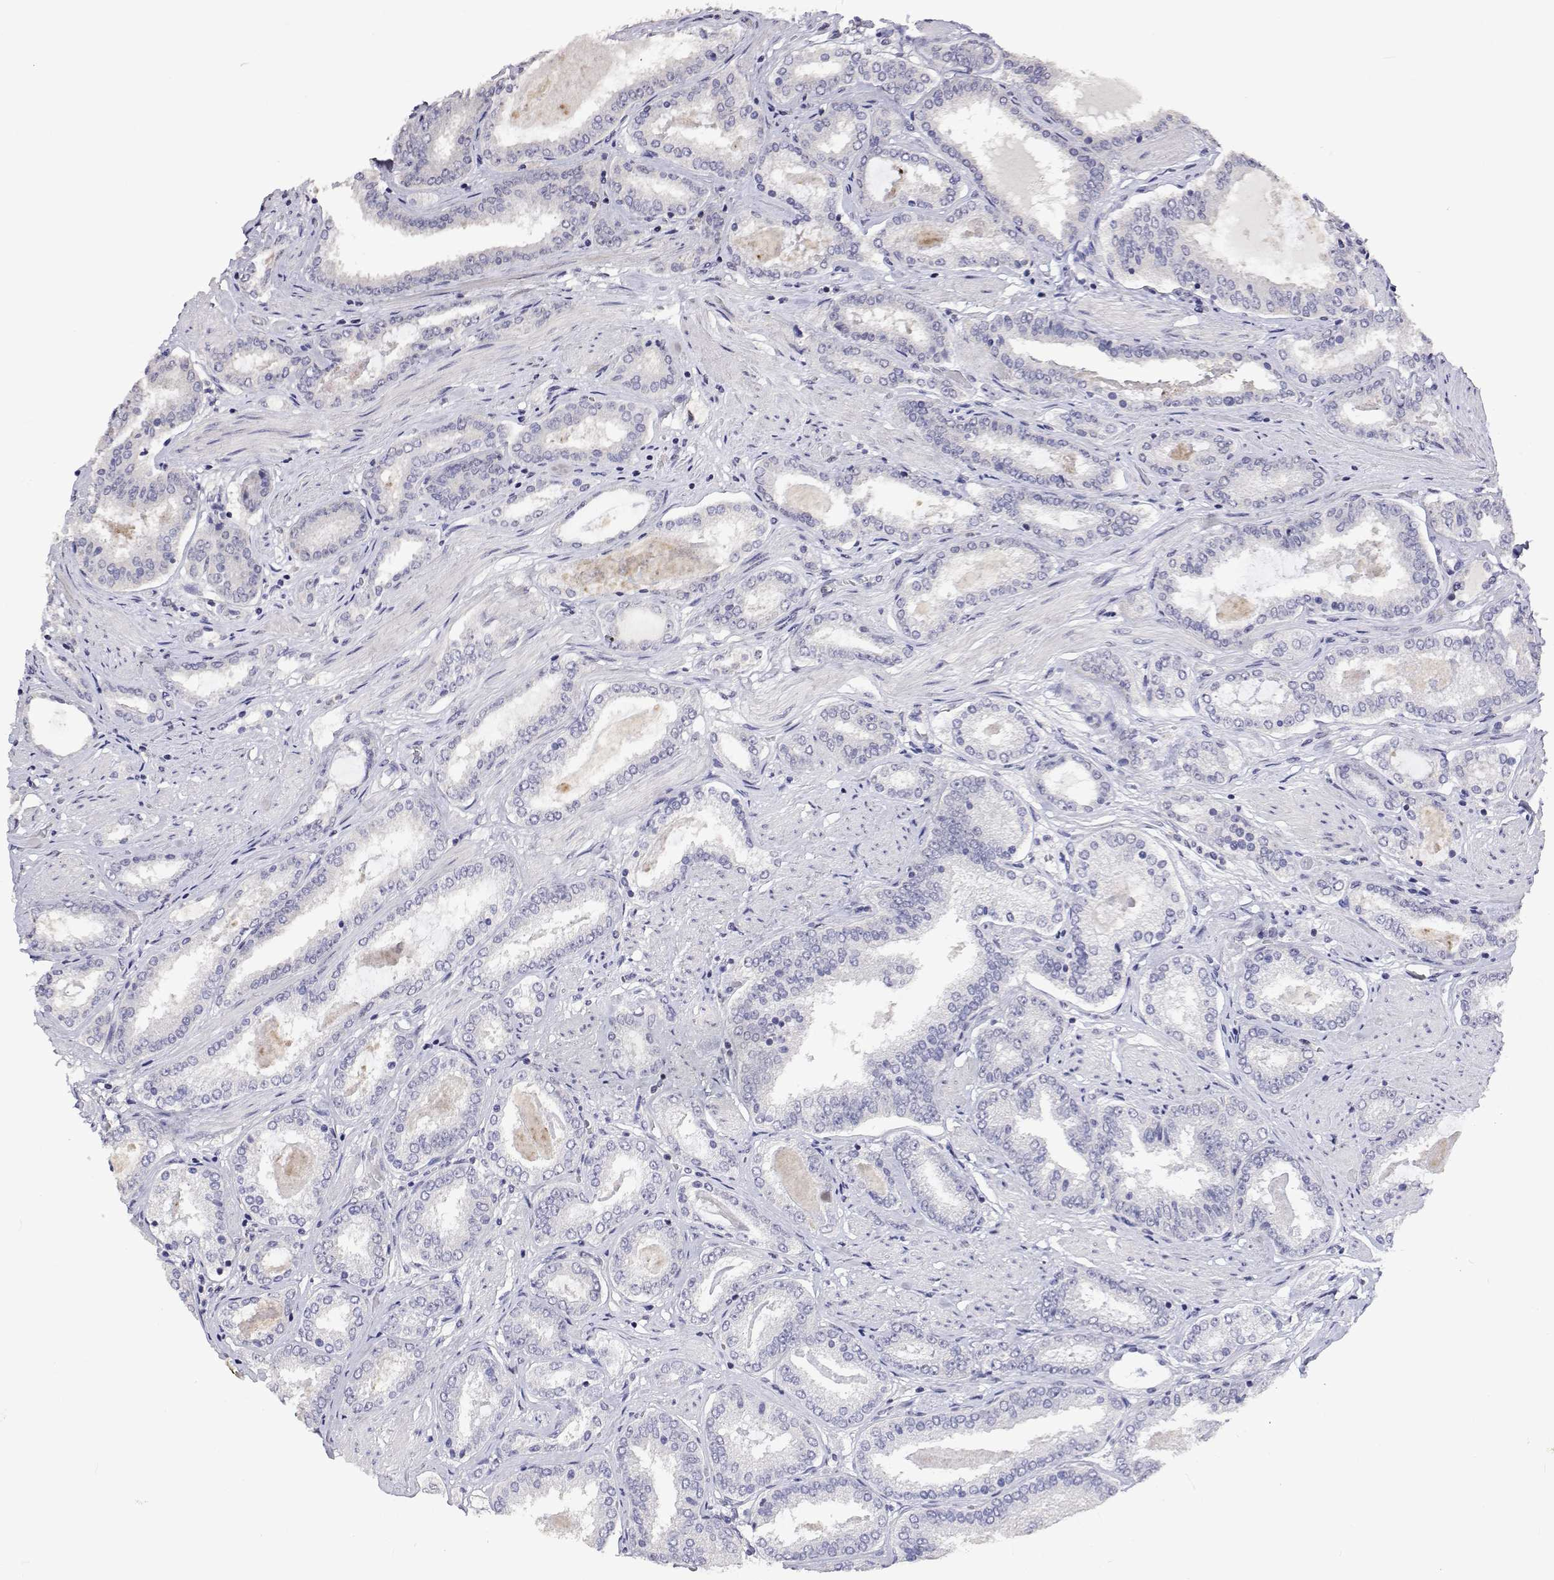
{"staining": {"intensity": "negative", "quantity": "none", "location": "none"}, "tissue": "prostate cancer", "cell_type": "Tumor cells", "image_type": "cancer", "snomed": [{"axis": "morphology", "description": "Adenocarcinoma, High grade"}, {"axis": "topography", "description": "Prostate"}], "caption": "An IHC micrograph of high-grade adenocarcinoma (prostate) is shown. There is no staining in tumor cells of high-grade adenocarcinoma (prostate).", "gene": "HNRNPA0", "patient": {"sex": "male", "age": 63}}